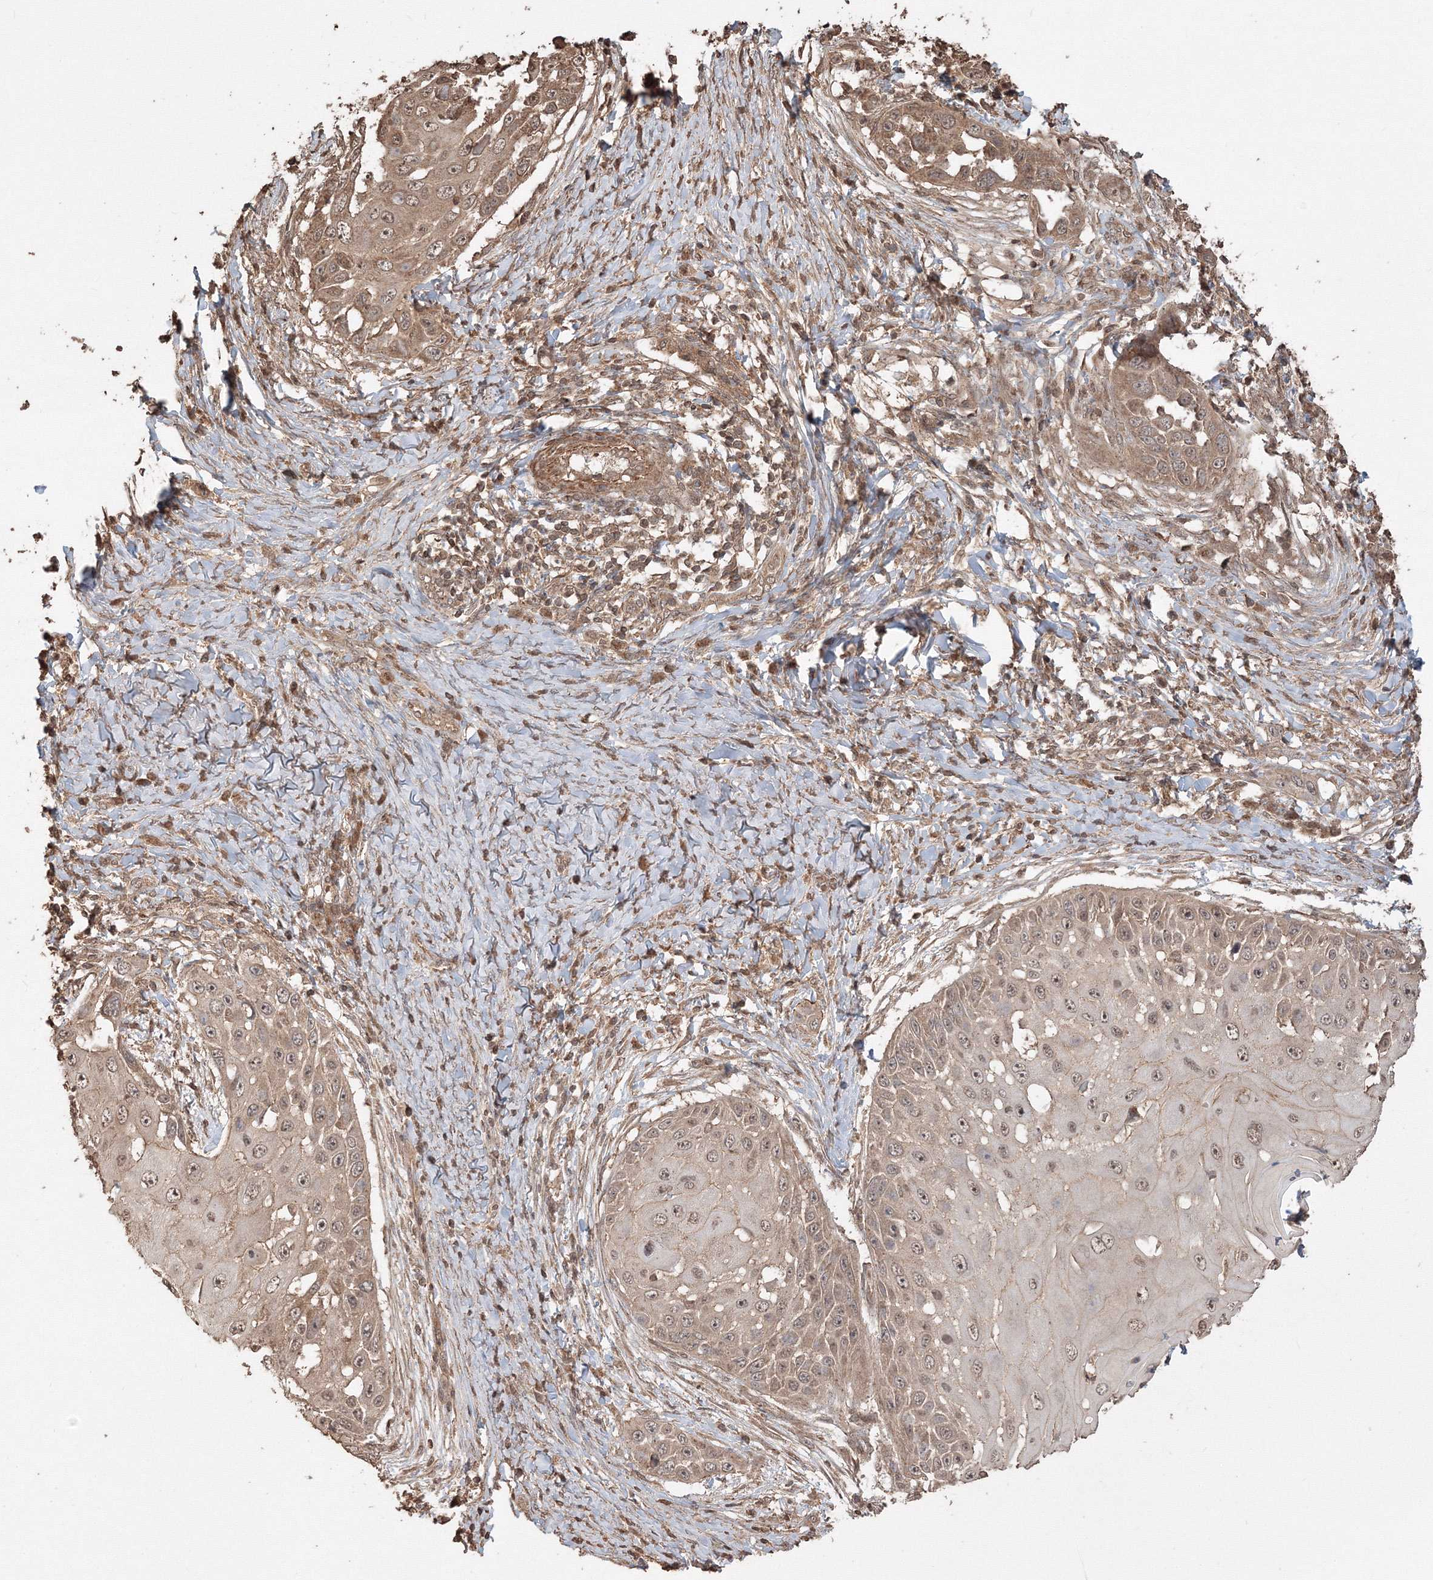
{"staining": {"intensity": "weak", "quantity": ">75%", "location": "cytoplasmic/membranous,nuclear"}, "tissue": "skin cancer", "cell_type": "Tumor cells", "image_type": "cancer", "snomed": [{"axis": "morphology", "description": "Squamous cell carcinoma, NOS"}, {"axis": "topography", "description": "Skin"}], "caption": "This image demonstrates immunohistochemistry staining of skin cancer (squamous cell carcinoma), with low weak cytoplasmic/membranous and nuclear expression in about >75% of tumor cells.", "gene": "CCDC122", "patient": {"sex": "female", "age": 44}}